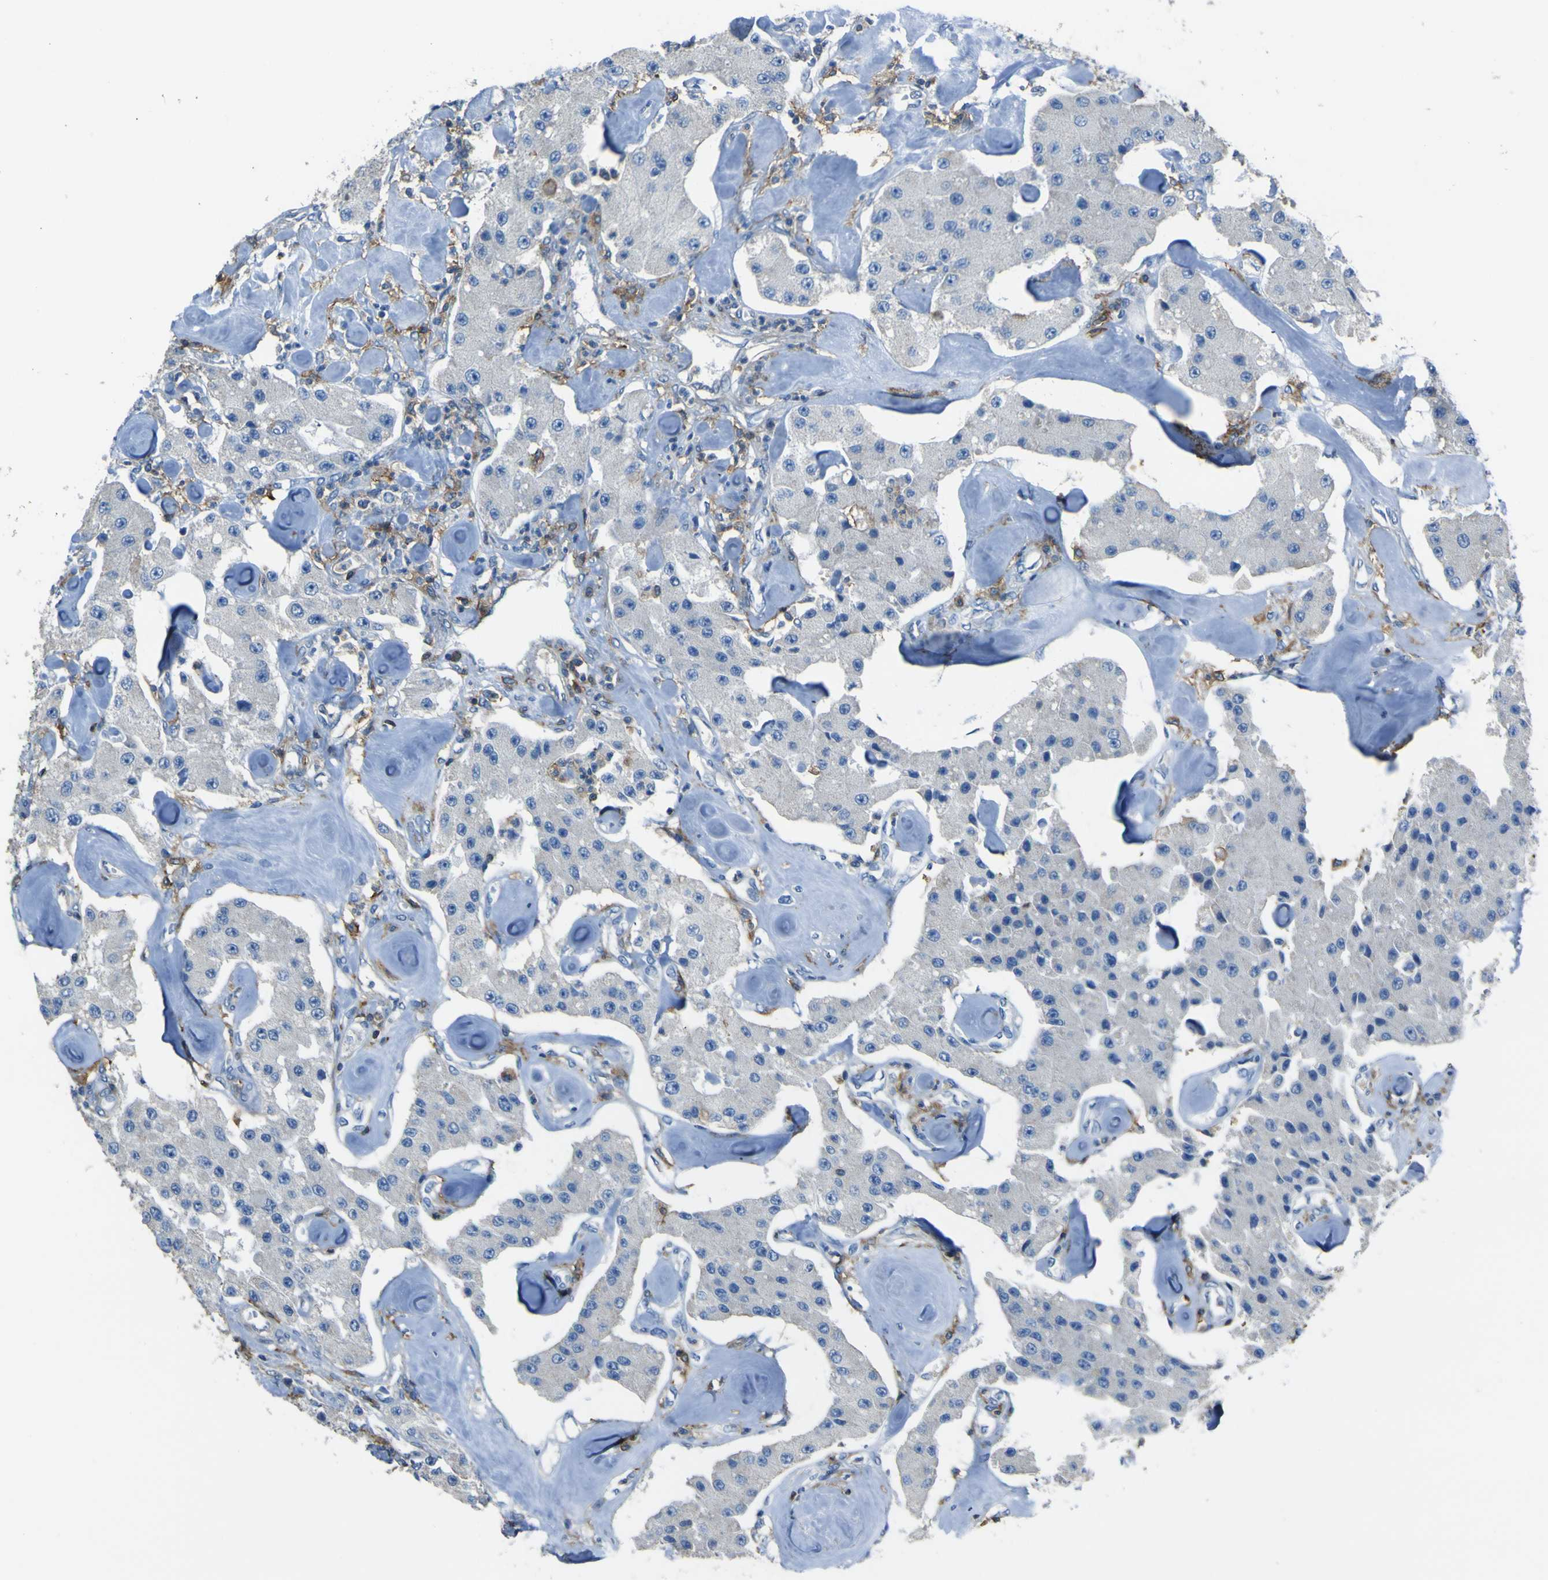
{"staining": {"intensity": "negative", "quantity": "none", "location": "none"}, "tissue": "carcinoid", "cell_type": "Tumor cells", "image_type": "cancer", "snomed": [{"axis": "morphology", "description": "Carcinoid, malignant, NOS"}, {"axis": "topography", "description": "Pancreas"}], "caption": "Protein analysis of malignant carcinoid exhibits no significant positivity in tumor cells.", "gene": "LAIR1", "patient": {"sex": "male", "age": 41}}